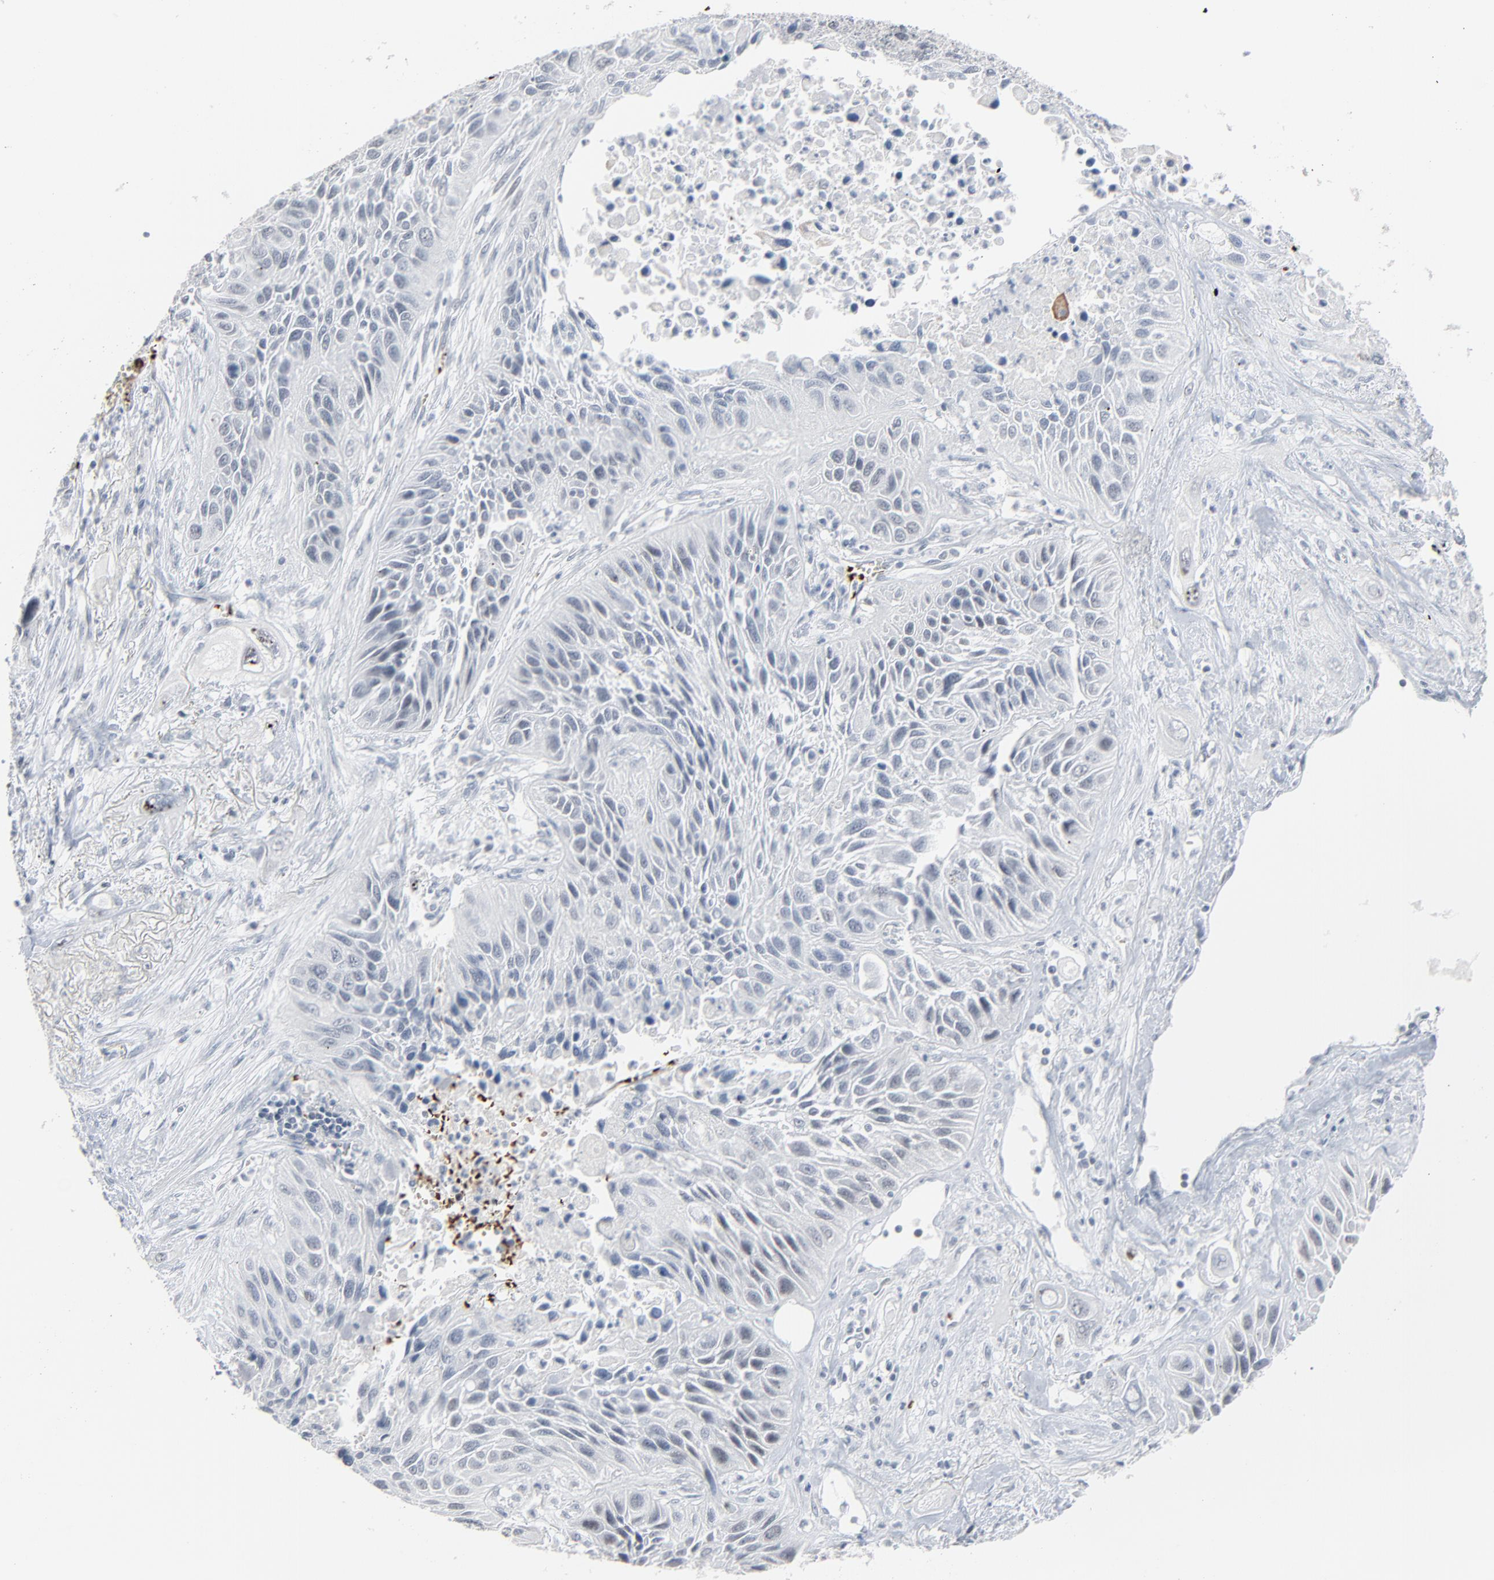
{"staining": {"intensity": "negative", "quantity": "none", "location": "none"}, "tissue": "lung cancer", "cell_type": "Tumor cells", "image_type": "cancer", "snomed": [{"axis": "morphology", "description": "Squamous cell carcinoma, NOS"}, {"axis": "topography", "description": "Lung"}], "caption": "Tumor cells are negative for brown protein staining in squamous cell carcinoma (lung).", "gene": "SAGE1", "patient": {"sex": "female", "age": 76}}